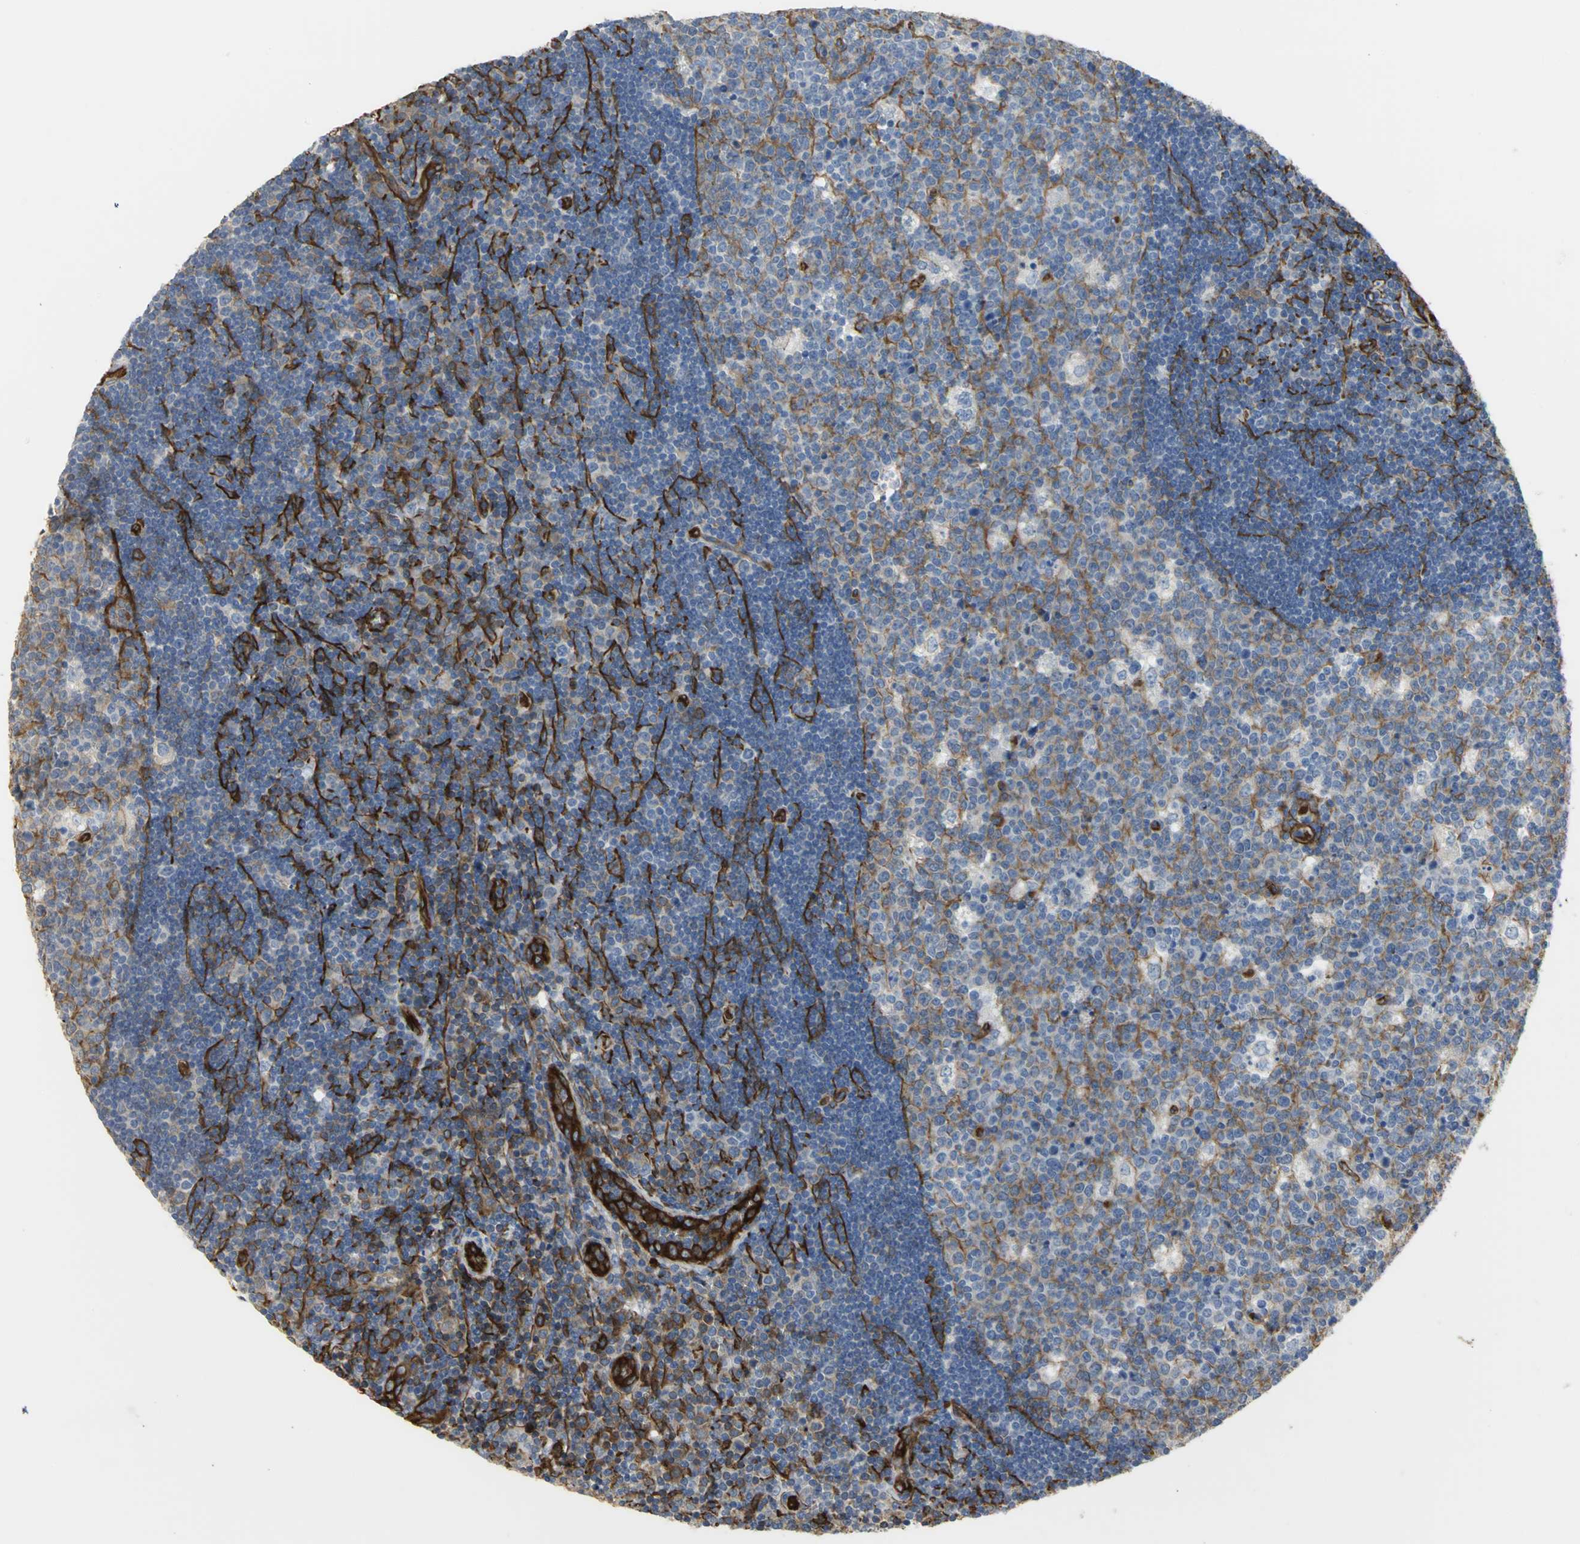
{"staining": {"intensity": "negative", "quantity": "none", "location": "none"}, "tissue": "lymph node", "cell_type": "Germinal center cells", "image_type": "normal", "snomed": [{"axis": "morphology", "description": "Normal tissue, NOS"}, {"axis": "topography", "description": "Lymph node"}, {"axis": "topography", "description": "Salivary gland"}], "caption": "High power microscopy photomicrograph of an immunohistochemistry (IHC) micrograph of normal lymph node, revealing no significant positivity in germinal center cells.", "gene": "FLNB", "patient": {"sex": "male", "age": 8}}